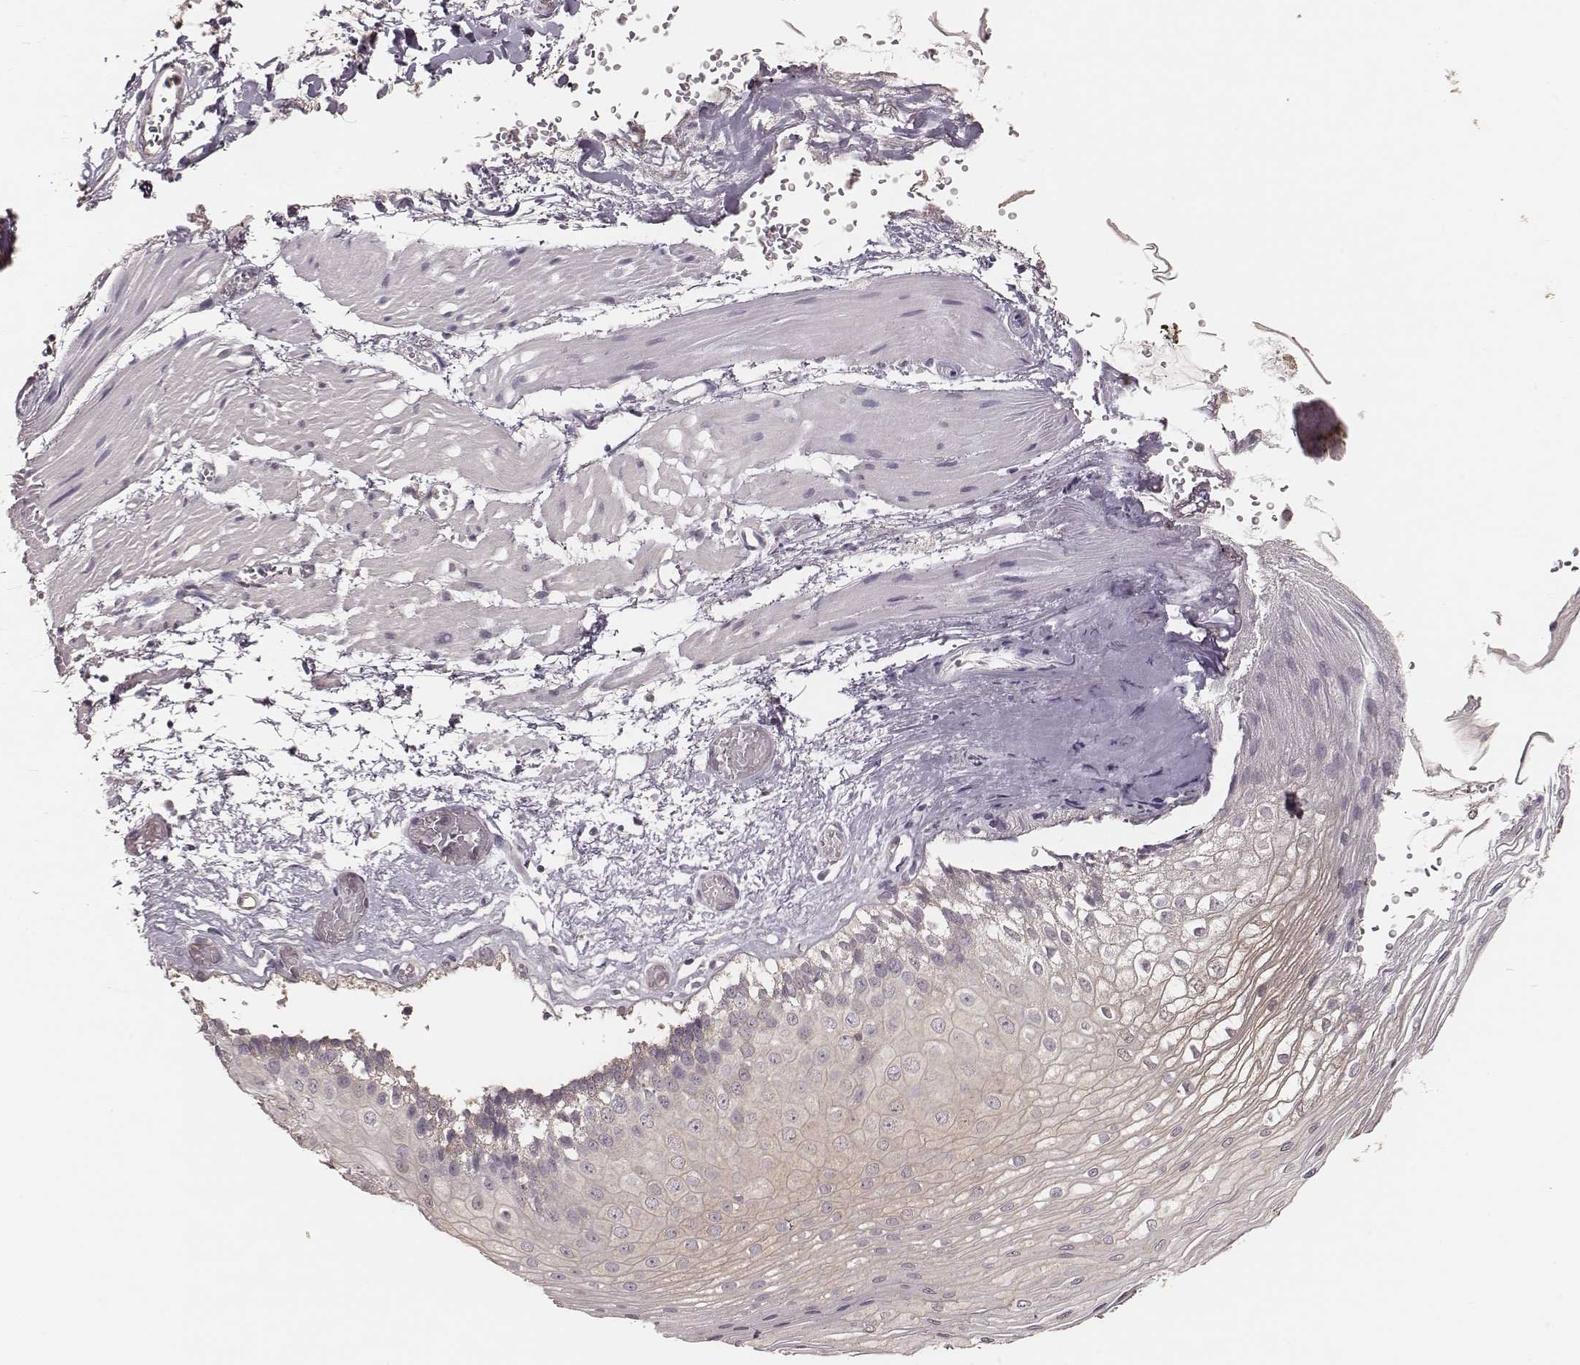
{"staining": {"intensity": "weak", "quantity": "<25%", "location": "cytoplasmic/membranous"}, "tissue": "esophagus", "cell_type": "Squamous epithelial cells", "image_type": "normal", "snomed": [{"axis": "morphology", "description": "Normal tissue, NOS"}, {"axis": "topography", "description": "Esophagus"}], "caption": "The image exhibits no significant staining in squamous epithelial cells of esophagus. (Brightfield microscopy of DAB IHC at high magnification).", "gene": "CARS1", "patient": {"sex": "female", "age": 62}}